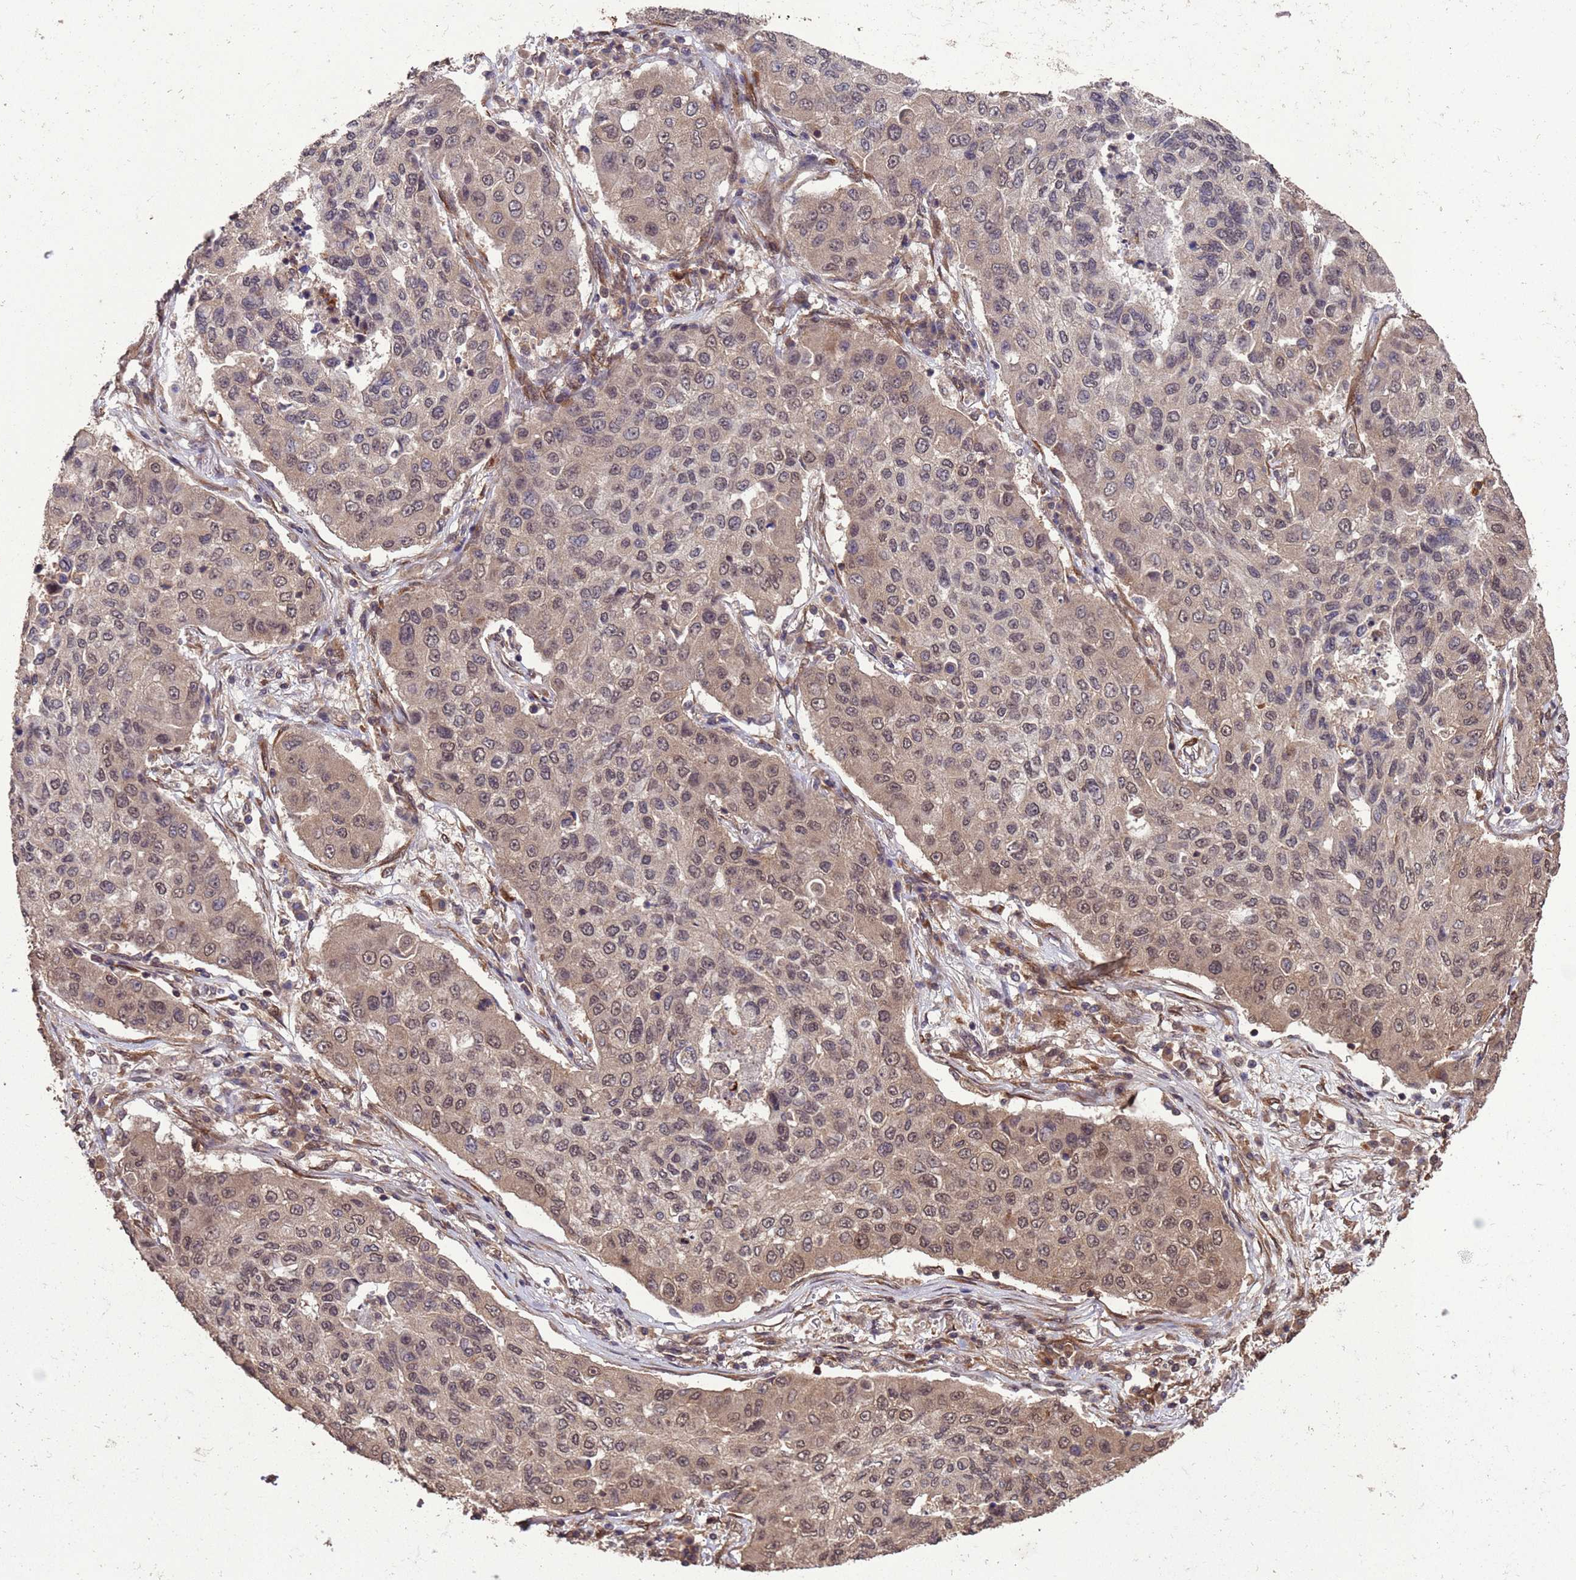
{"staining": {"intensity": "moderate", "quantity": ">75%", "location": "nuclear"}, "tissue": "lung cancer", "cell_type": "Tumor cells", "image_type": "cancer", "snomed": [{"axis": "morphology", "description": "Squamous cell carcinoma, NOS"}, {"axis": "topography", "description": "Lung"}], "caption": "Human lung squamous cell carcinoma stained with a brown dye reveals moderate nuclear positive positivity in about >75% of tumor cells.", "gene": "VSTM4", "patient": {"sex": "male", "age": 74}}